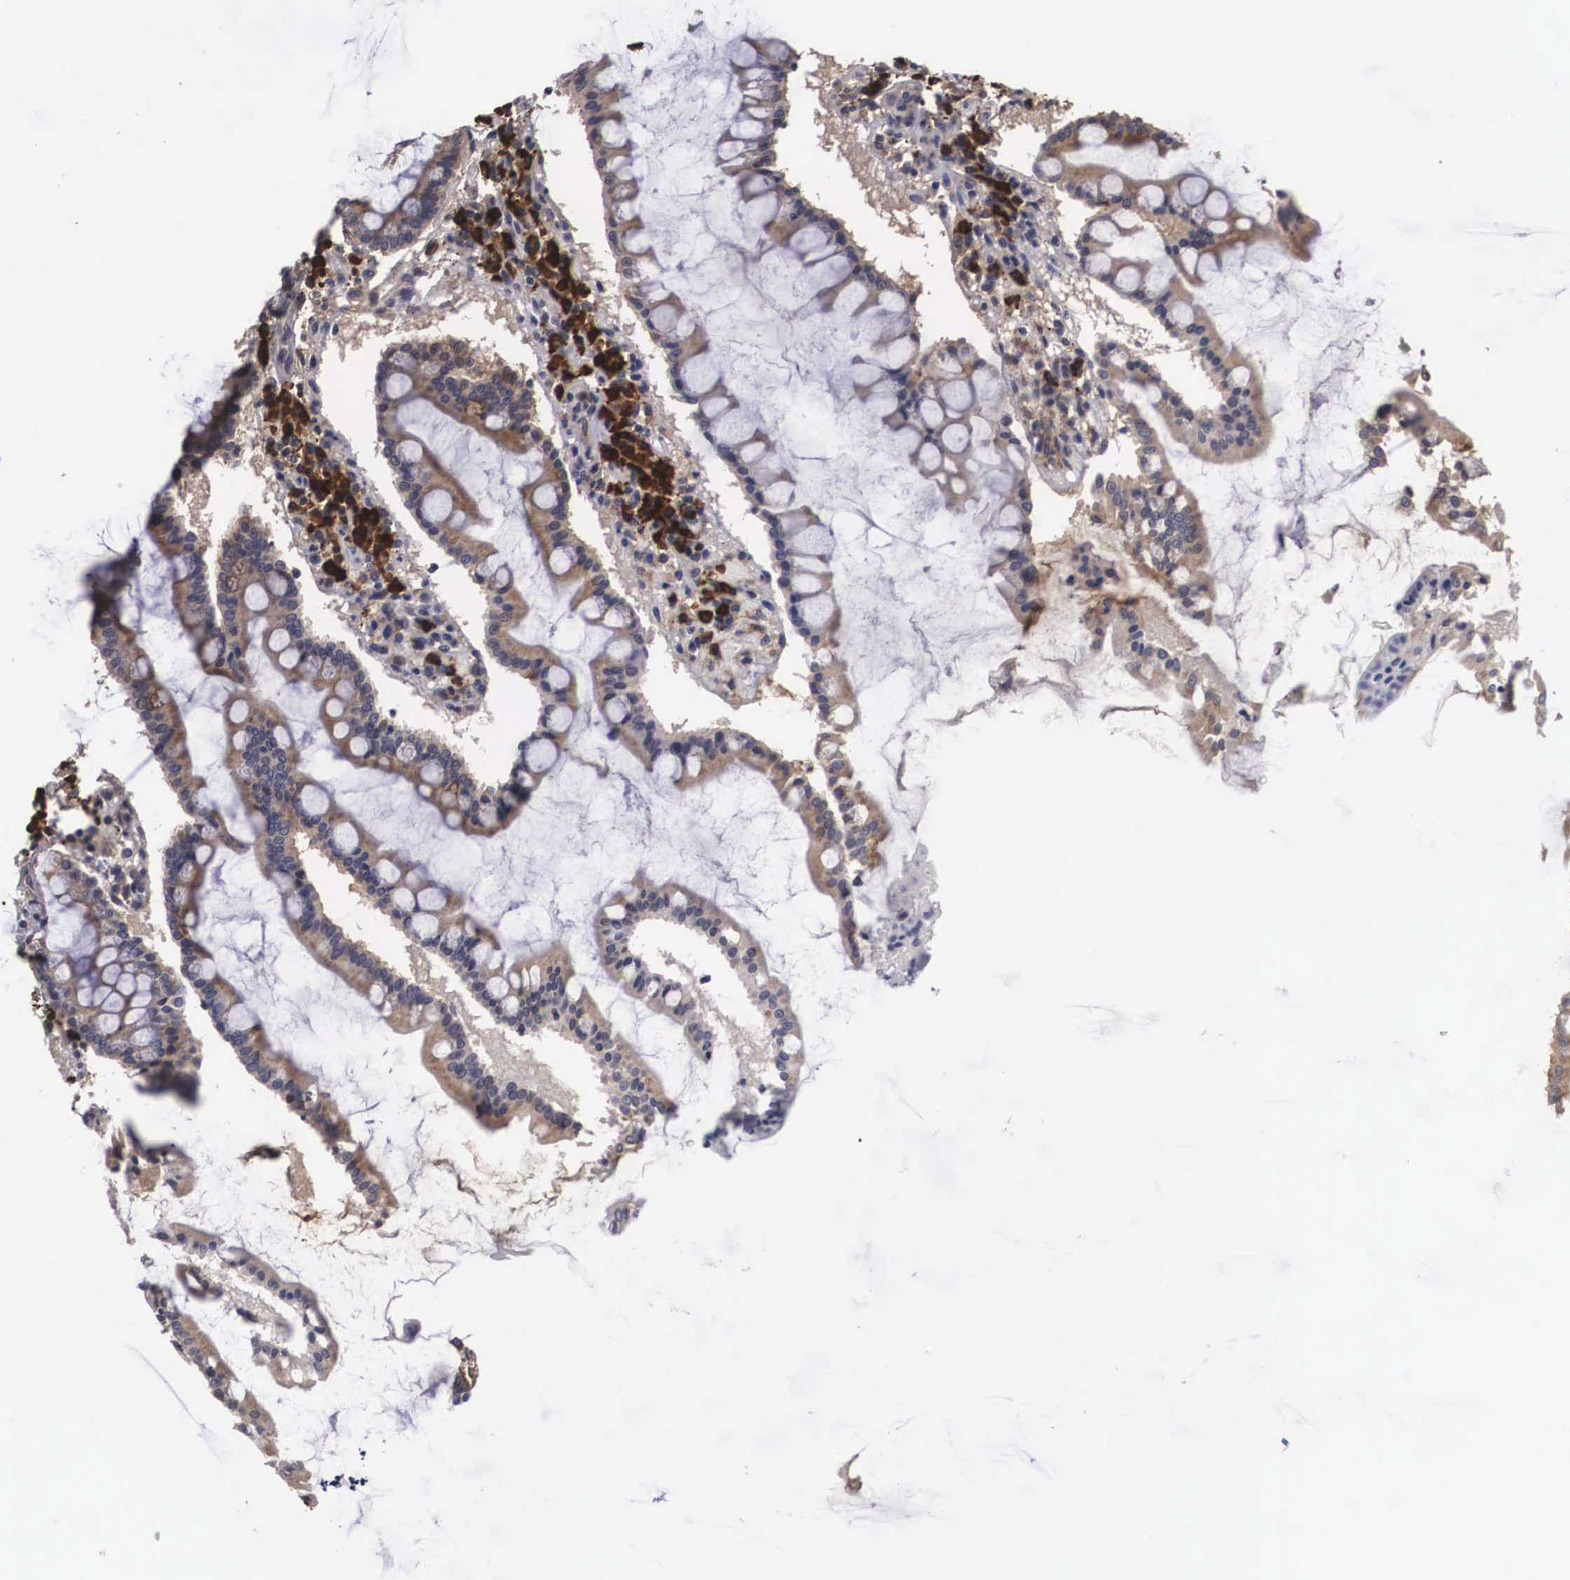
{"staining": {"intensity": "weak", "quantity": ">75%", "location": "cytoplasmic/membranous"}, "tissue": "duodenum", "cell_type": "Glandular cells", "image_type": "normal", "snomed": [{"axis": "morphology", "description": "Normal tissue, NOS"}, {"axis": "topography", "description": "Duodenum"}], "caption": "IHC staining of unremarkable duodenum, which shows low levels of weak cytoplasmic/membranous staining in approximately >75% of glandular cells indicating weak cytoplasmic/membranous protein staining. The staining was performed using DAB (brown) for protein detection and nuclei were counterstained in hematoxylin (blue).", "gene": "CRELD2", "patient": {"sex": "male", "age": 73}}